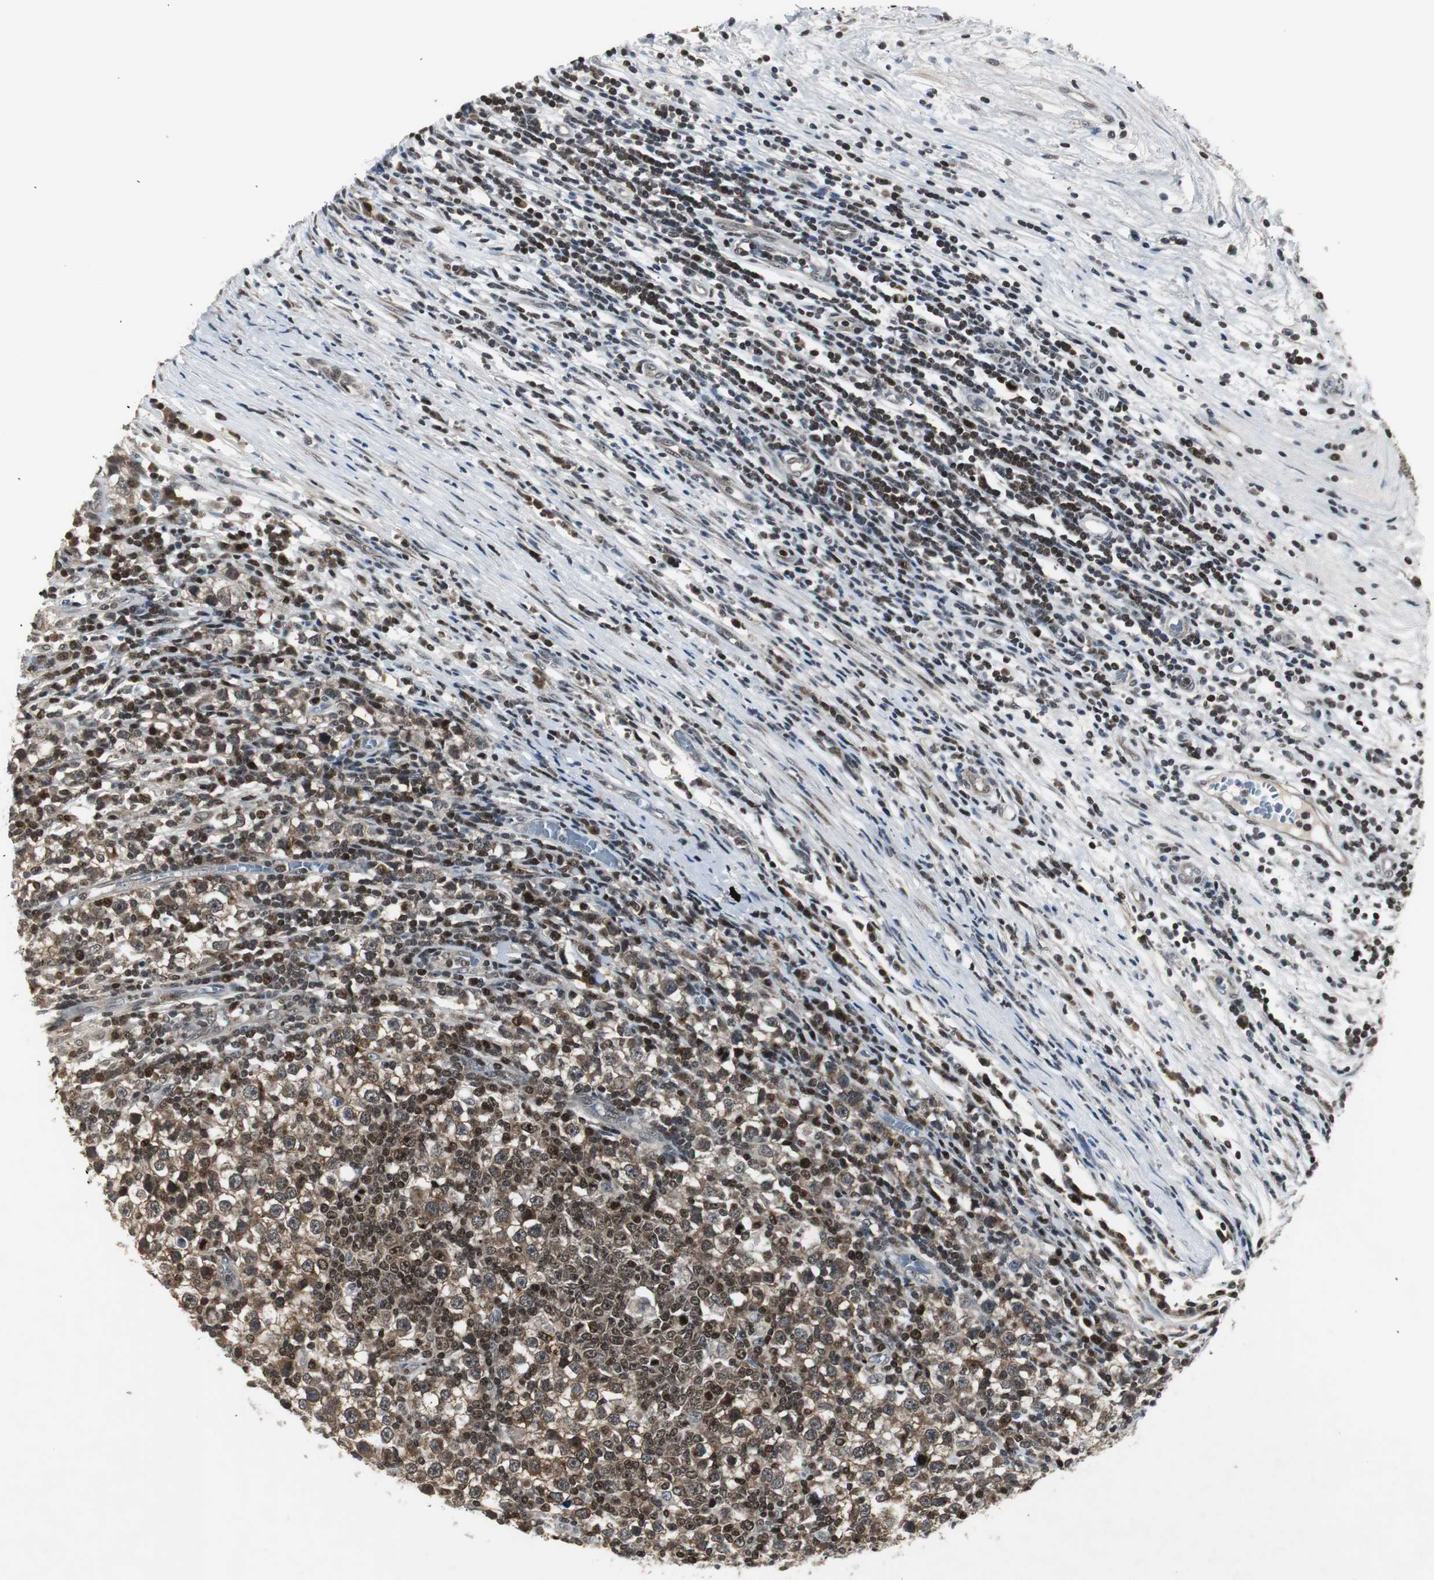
{"staining": {"intensity": "moderate", "quantity": ">75%", "location": "cytoplasmic/membranous,nuclear"}, "tissue": "testis cancer", "cell_type": "Tumor cells", "image_type": "cancer", "snomed": [{"axis": "morphology", "description": "Seminoma, NOS"}, {"axis": "topography", "description": "Testis"}], "caption": "Protein staining by immunohistochemistry exhibits moderate cytoplasmic/membranous and nuclear expression in approximately >75% of tumor cells in testis seminoma. (brown staining indicates protein expression, while blue staining denotes nuclei).", "gene": "MPG", "patient": {"sex": "male", "age": 65}}